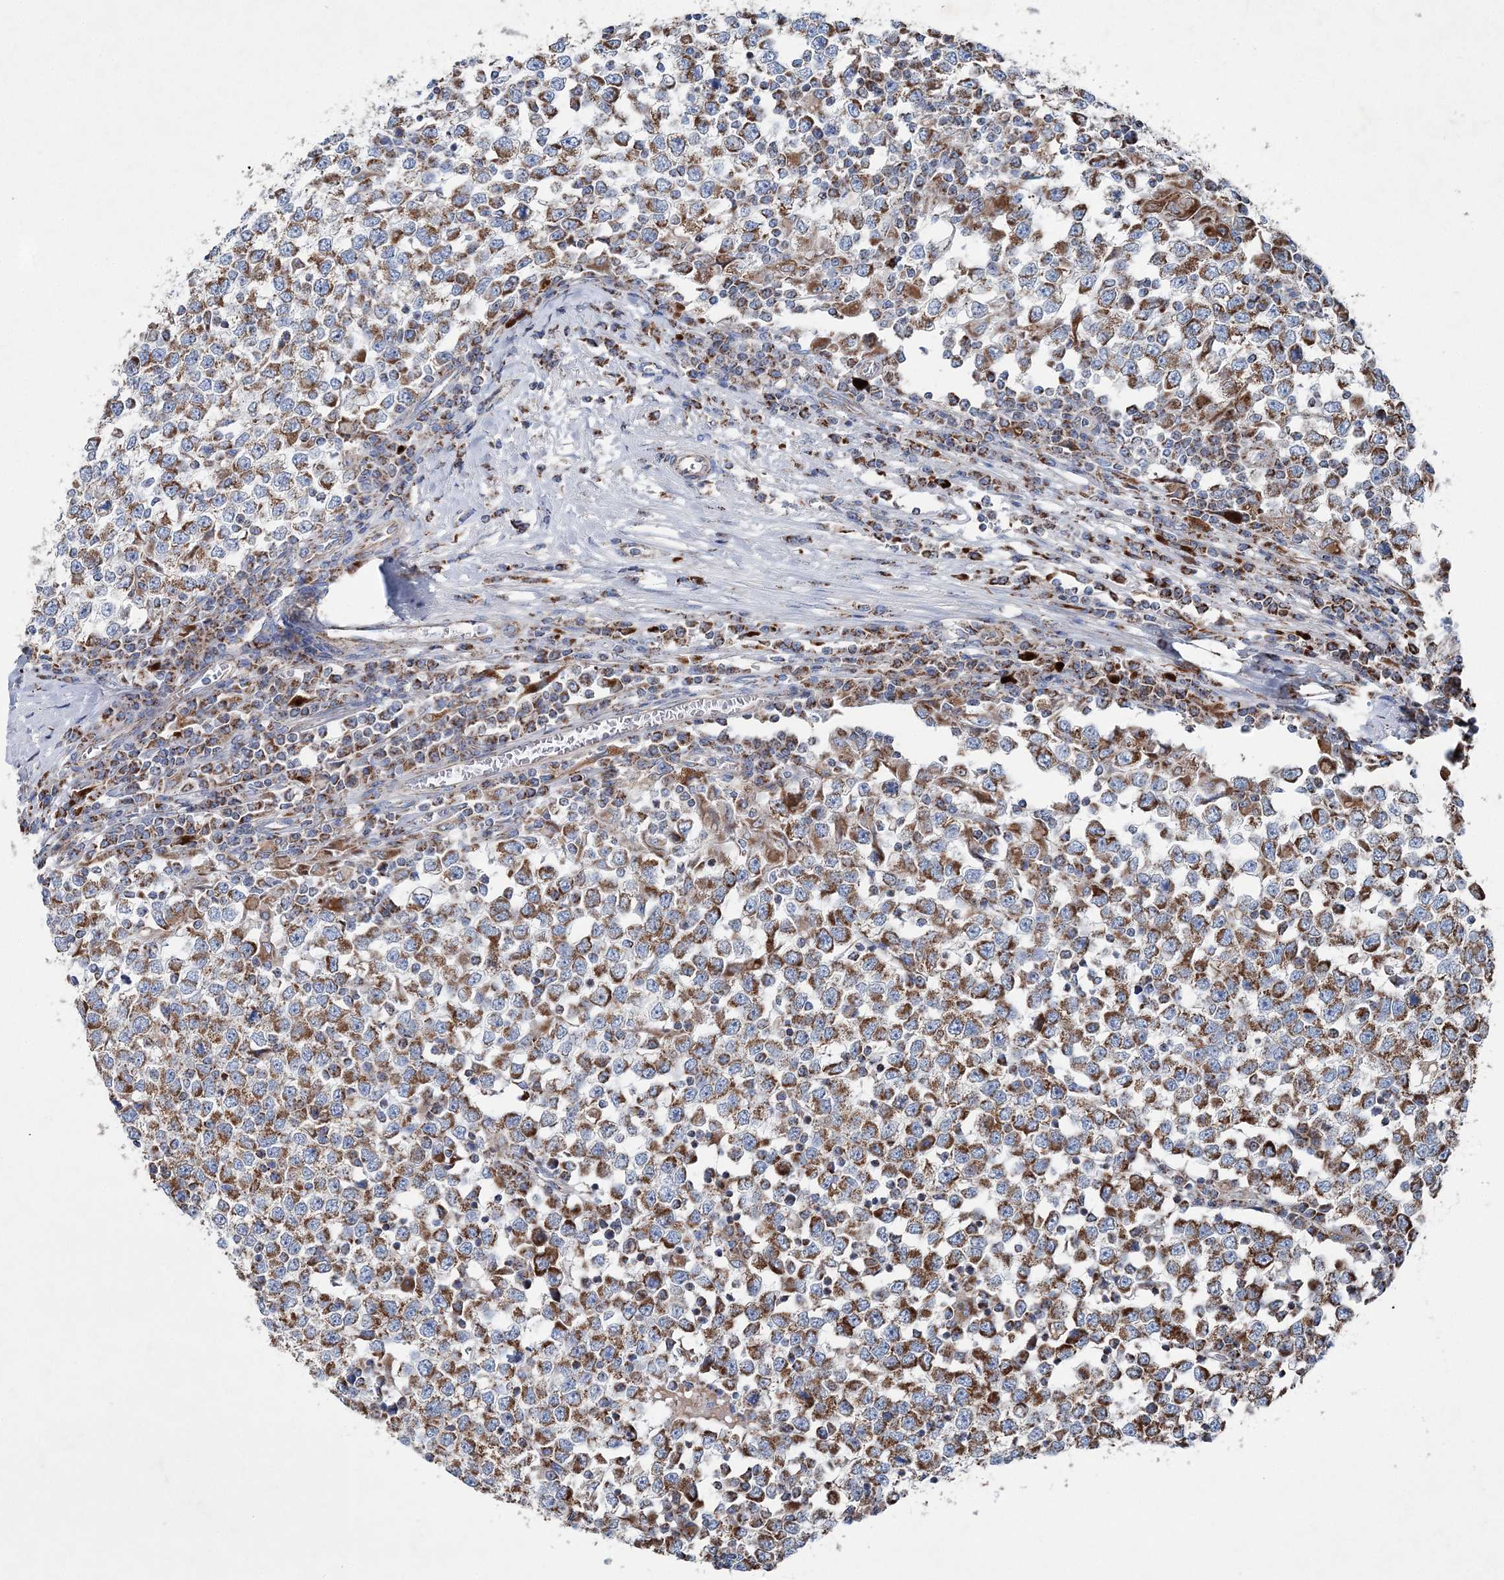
{"staining": {"intensity": "moderate", "quantity": ">75%", "location": "cytoplasmic/membranous"}, "tissue": "testis cancer", "cell_type": "Tumor cells", "image_type": "cancer", "snomed": [{"axis": "morphology", "description": "Seminoma, NOS"}, {"axis": "topography", "description": "Testis"}], "caption": "A brown stain shows moderate cytoplasmic/membranous staining of a protein in testis seminoma tumor cells.", "gene": "SPAG16", "patient": {"sex": "male", "age": 65}}